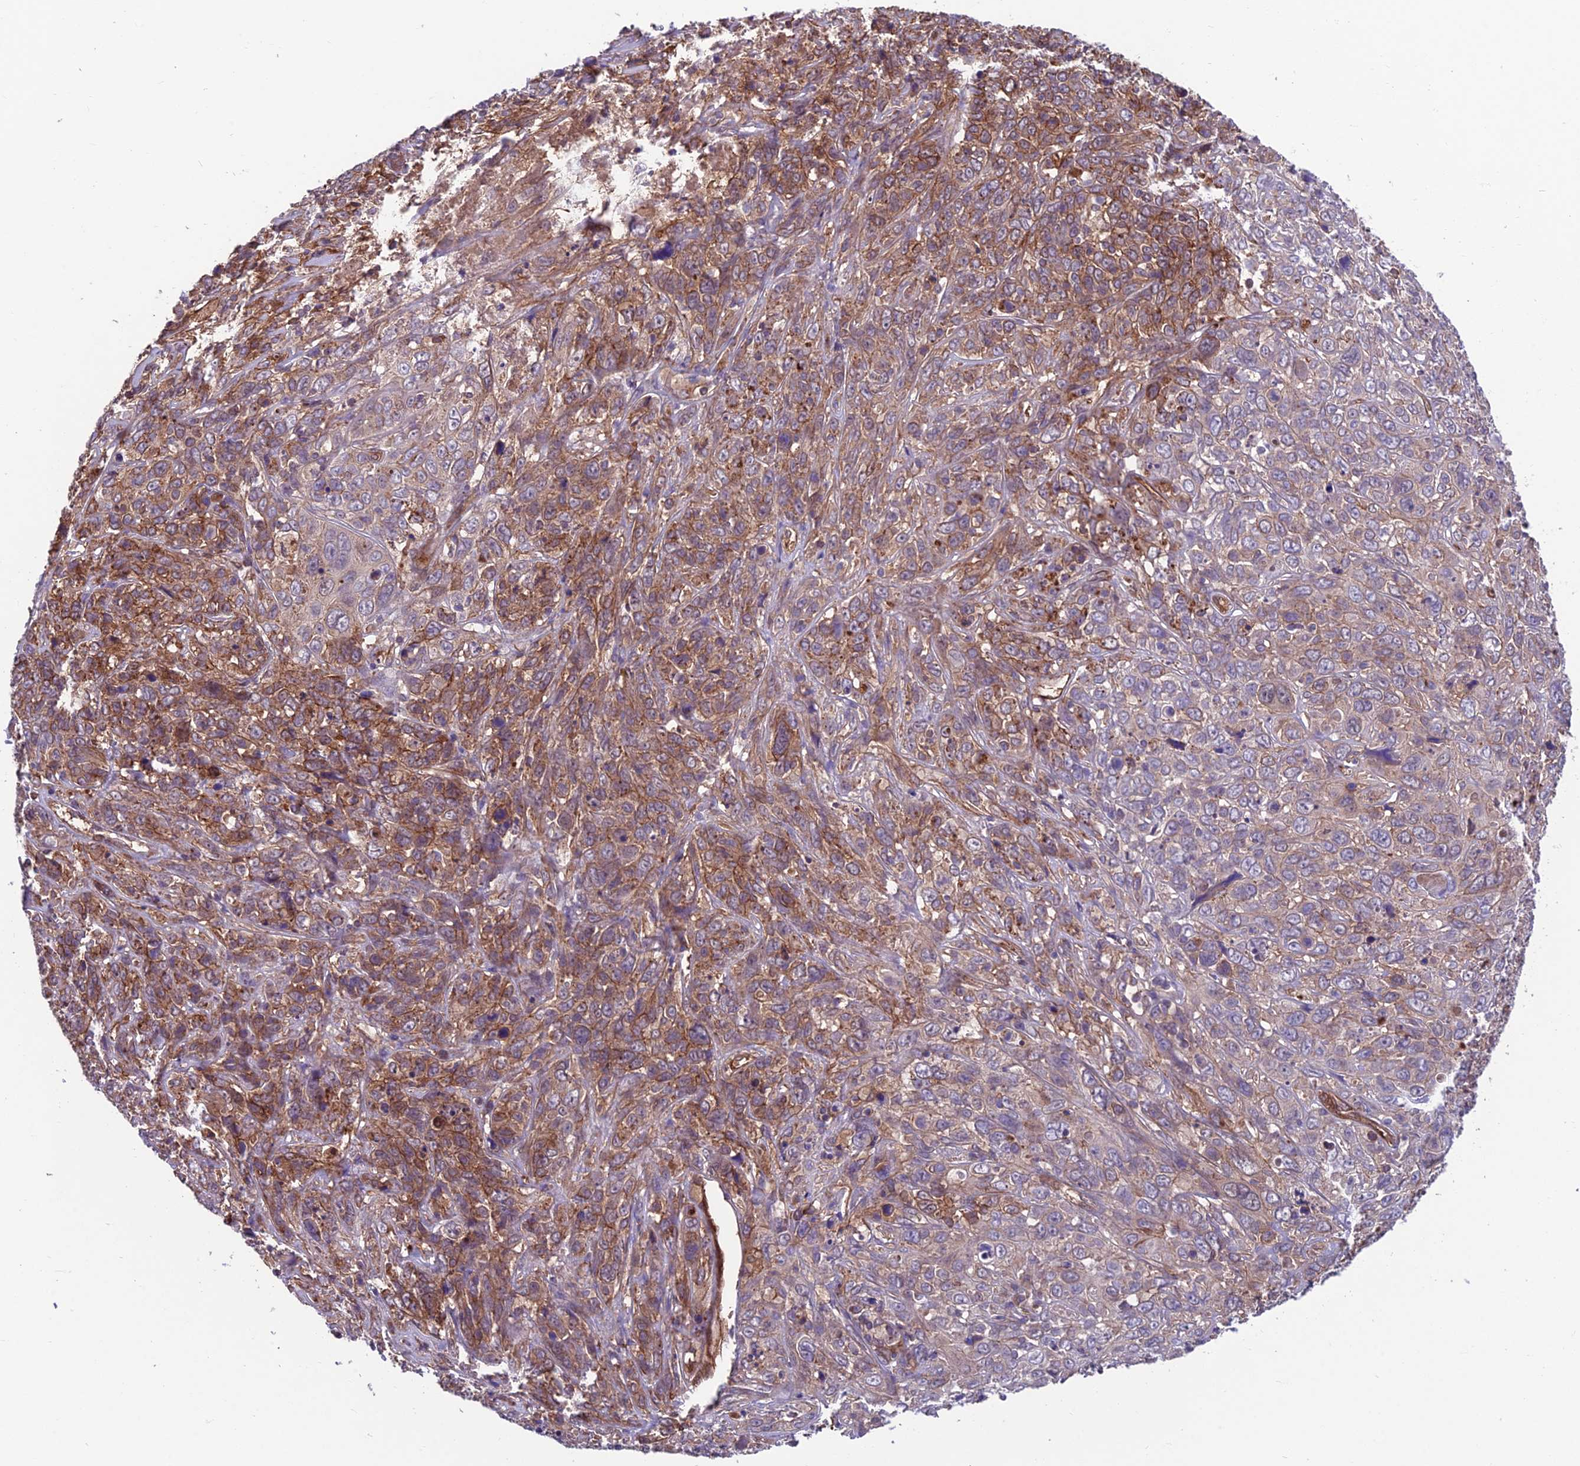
{"staining": {"intensity": "weak", "quantity": "25%-75%", "location": "cytoplasmic/membranous"}, "tissue": "cervical cancer", "cell_type": "Tumor cells", "image_type": "cancer", "snomed": [{"axis": "morphology", "description": "Squamous cell carcinoma, NOS"}, {"axis": "topography", "description": "Cervix"}], "caption": "Immunohistochemical staining of cervical squamous cell carcinoma shows weak cytoplasmic/membranous protein positivity in approximately 25%-75% of tumor cells. The protein of interest is shown in brown color, while the nuclei are stained blue.", "gene": "RTN4RL1", "patient": {"sex": "female", "age": 46}}